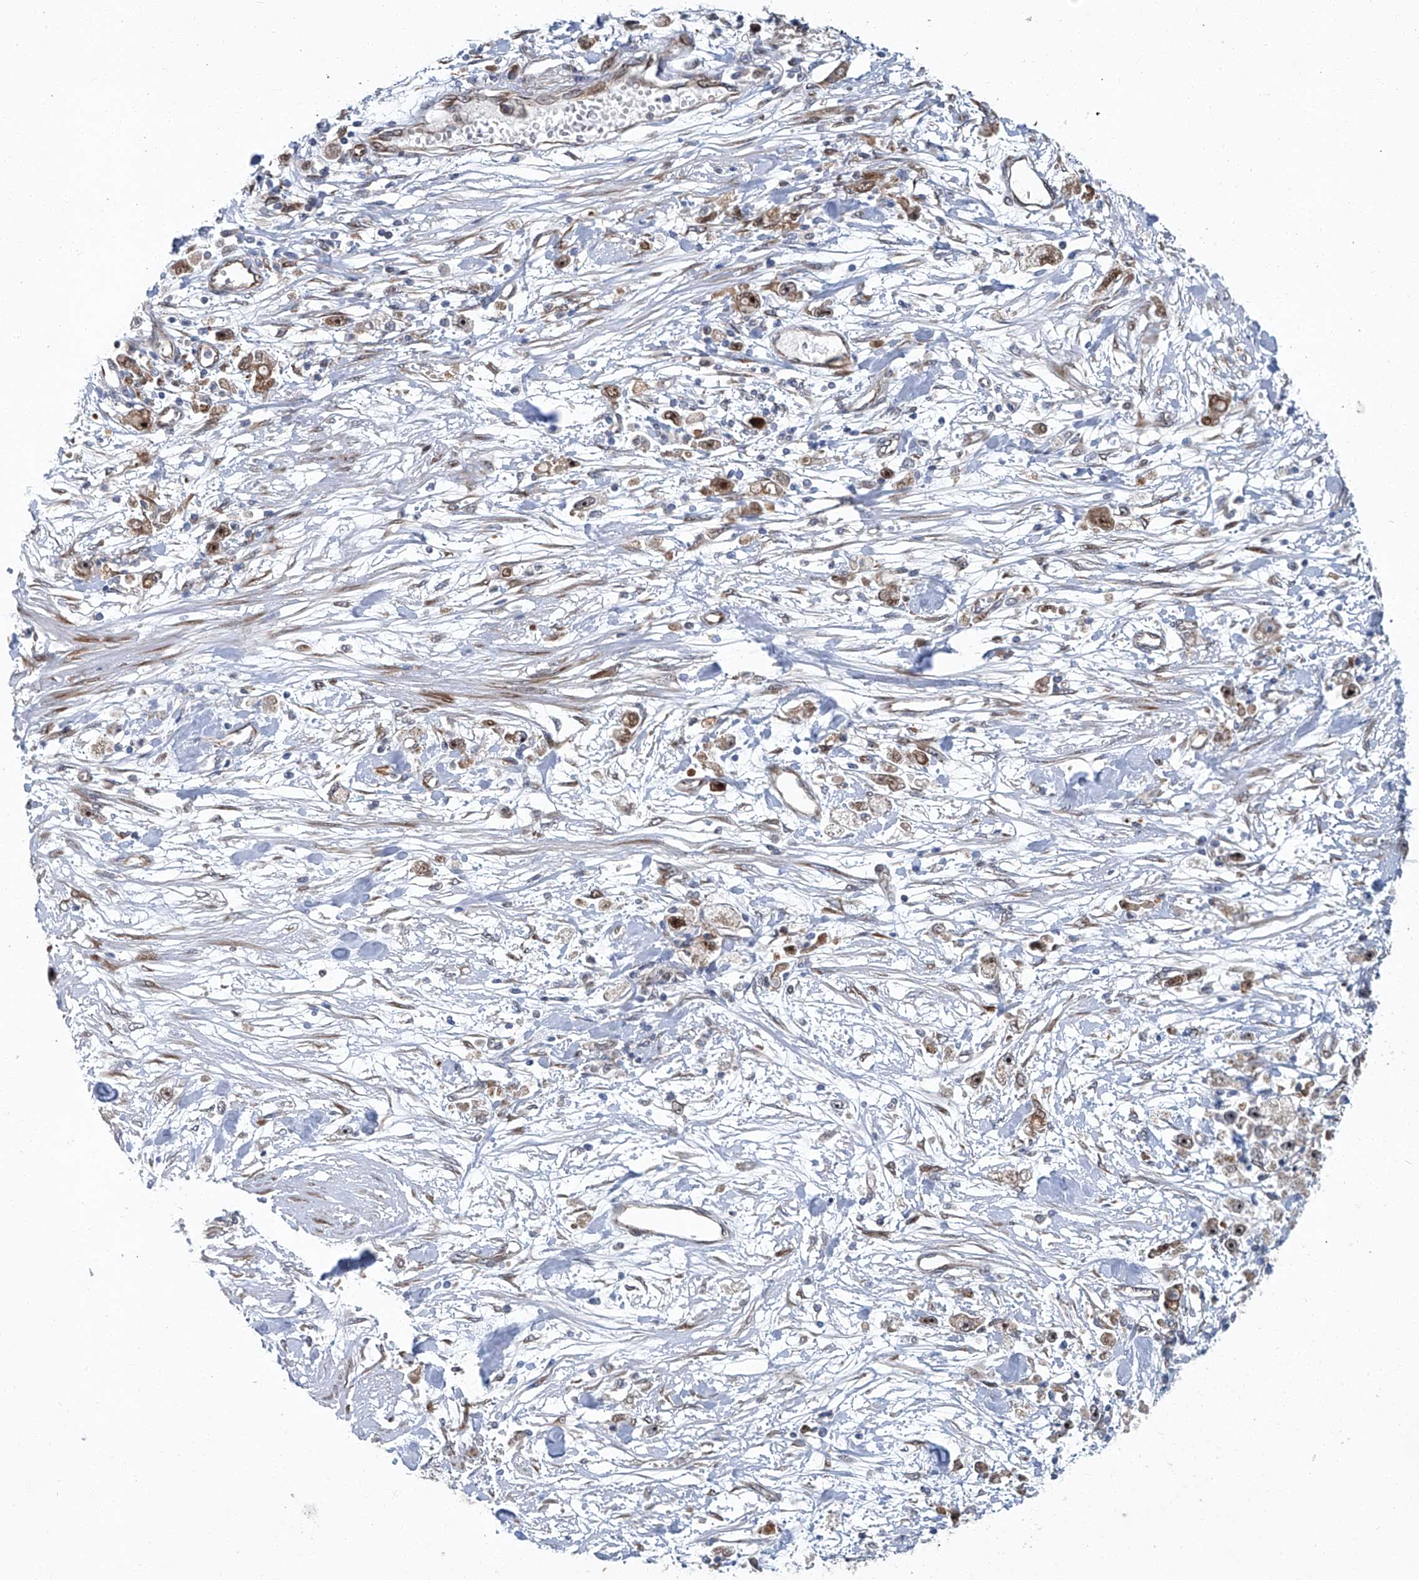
{"staining": {"intensity": "moderate", "quantity": ">75%", "location": "cytoplasmic/membranous"}, "tissue": "stomach cancer", "cell_type": "Tumor cells", "image_type": "cancer", "snomed": [{"axis": "morphology", "description": "Adenocarcinoma, NOS"}, {"axis": "topography", "description": "Stomach"}], "caption": "Adenocarcinoma (stomach) was stained to show a protein in brown. There is medium levels of moderate cytoplasmic/membranous positivity in about >75% of tumor cells.", "gene": "GPR132", "patient": {"sex": "female", "age": 59}}